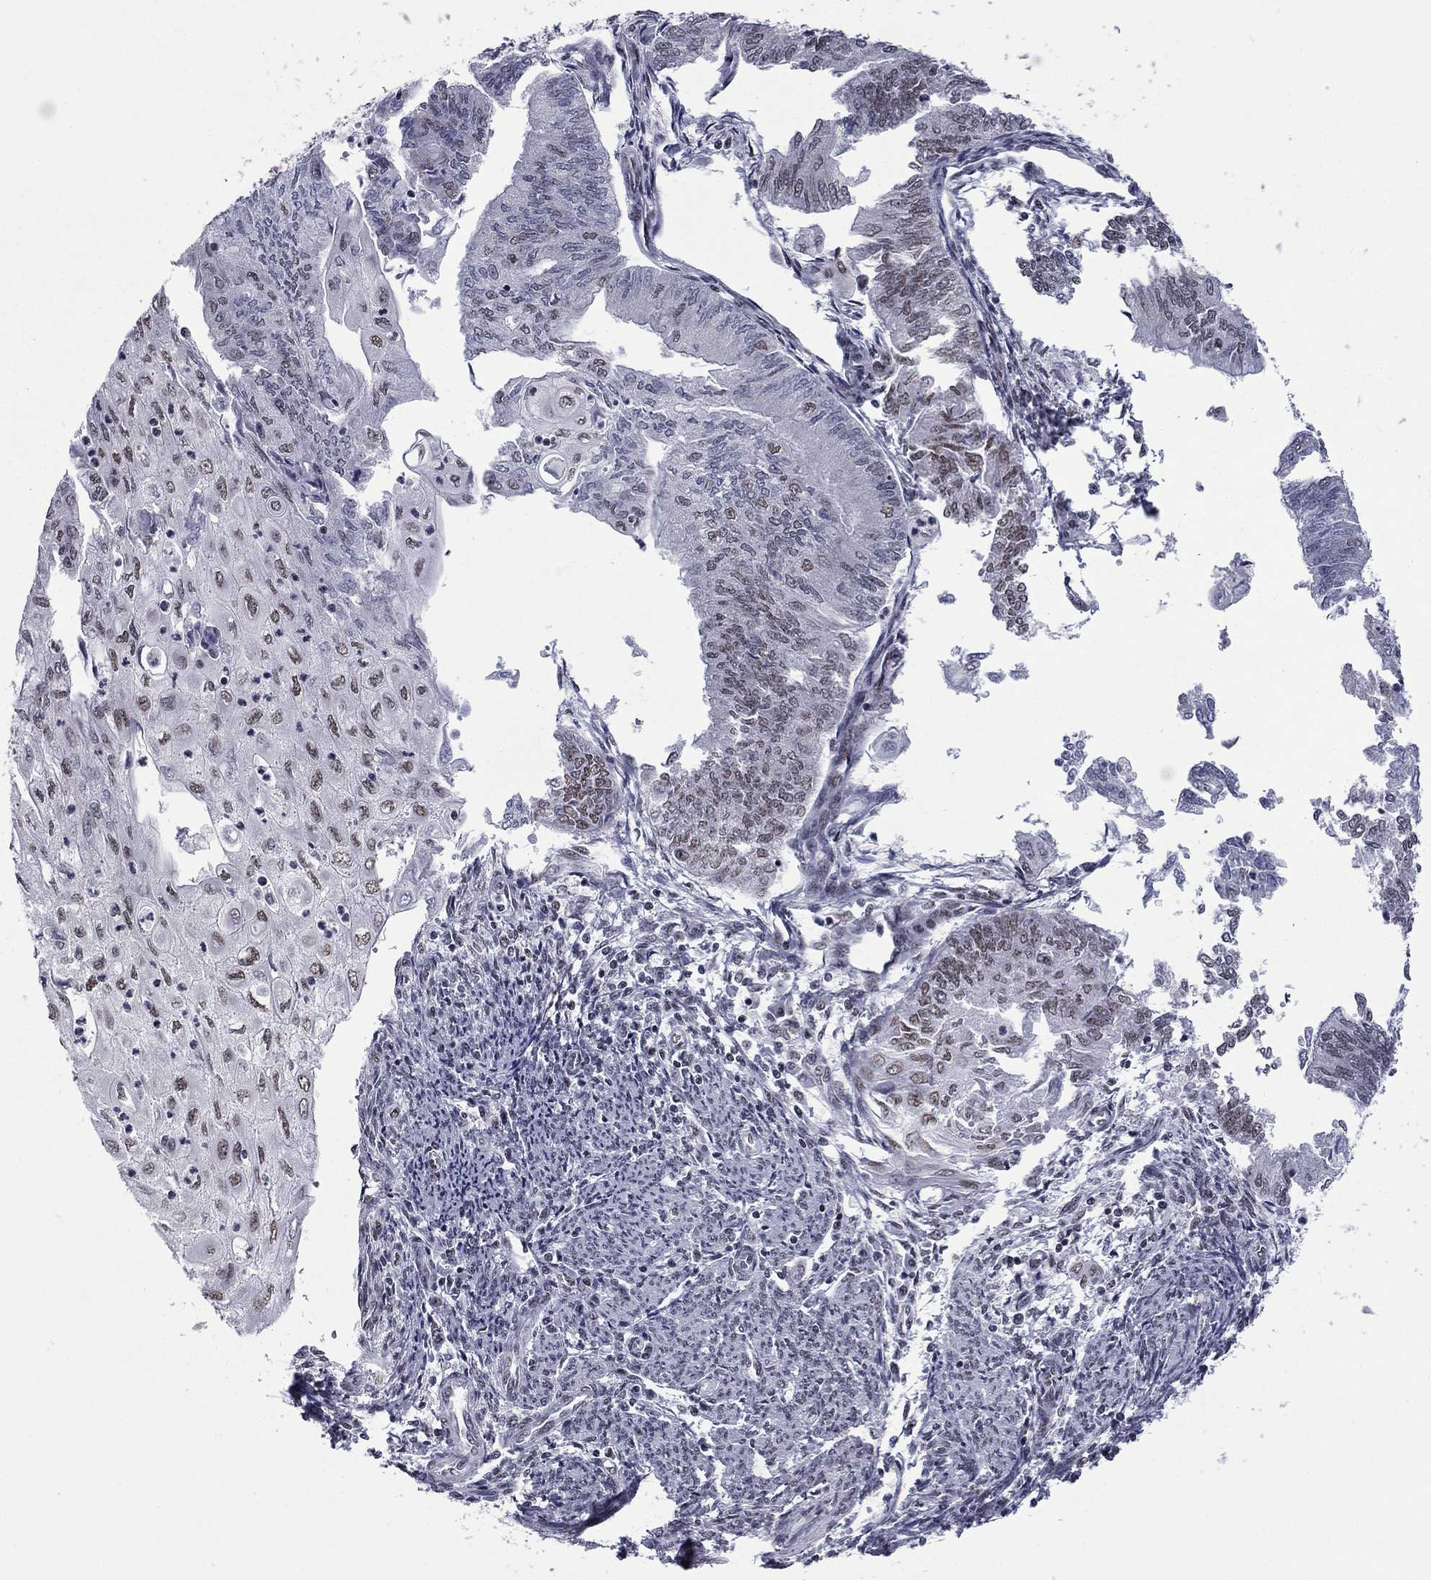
{"staining": {"intensity": "weak", "quantity": "<25%", "location": "nuclear"}, "tissue": "endometrial cancer", "cell_type": "Tumor cells", "image_type": "cancer", "snomed": [{"axis": "morphology", "description": "Adenocarcinoma, NOS"}, {"axis": "topography", "description": "Endometrium"}], "caption": "Human adenocarcinoma (endometrial) stained for a protein using immunohistochemistry demonstrates no positivity in tumor cells.", "gene": "ETV5", "patient": {"sex": "female", "age": 59}}